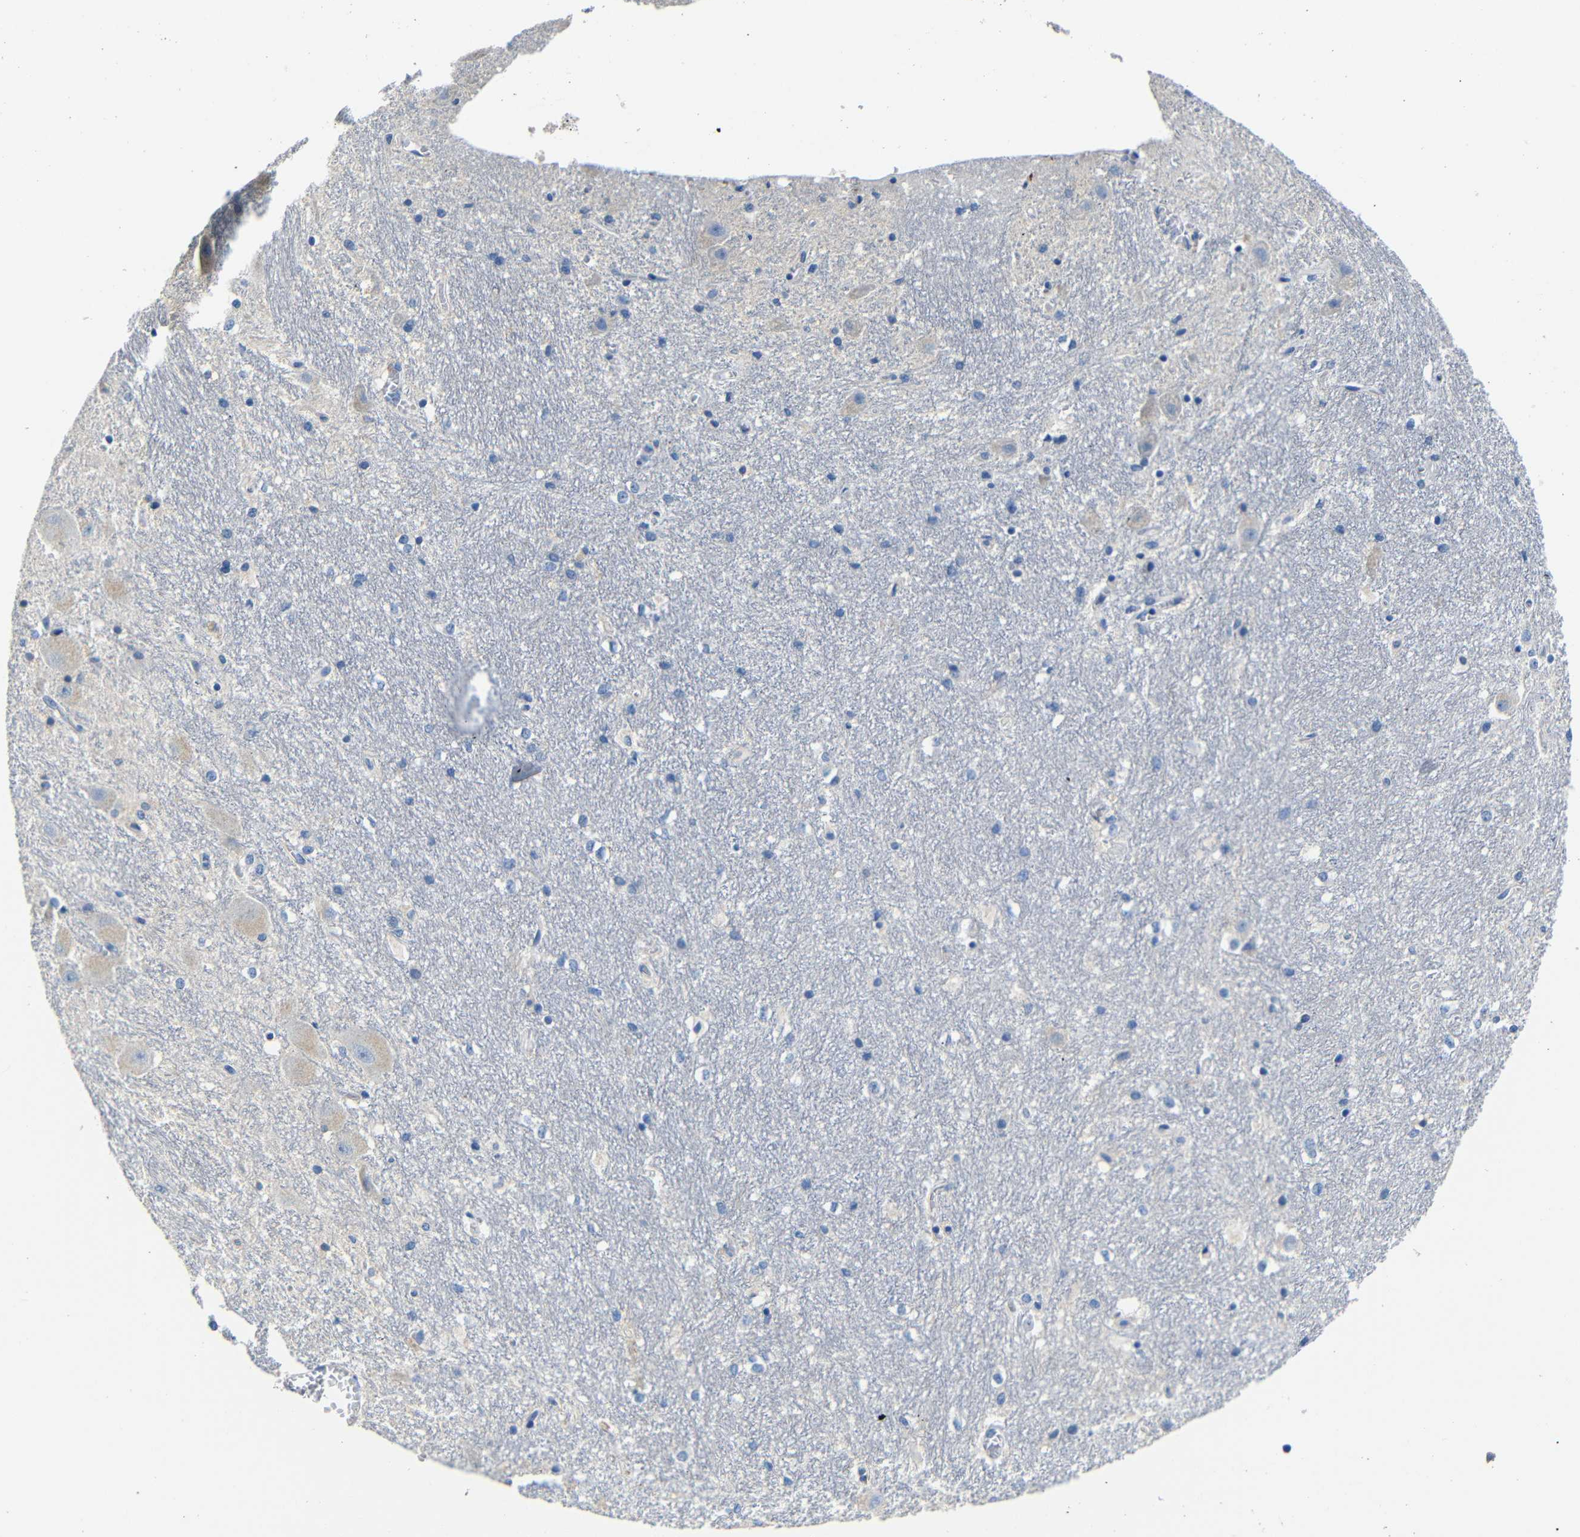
{"staining": {"intensity": "negative", "quantity": "none", "location": "none"}, "tissue": "hippocampus", "cell_type": "Glial cells", "image_type": "normal", "snomed": [{"axis": "morphology", "description": "Normal tissue, NOS"}, {"axis": "topography", "description": "Hippocampus"}], "caption": "Glial cells are negative for brown protein staining in benign hippocampus. The staining was performed using DAB to visualize the protein expression in brown, while the nuclei were stained in blue with hematoxylin (Magnification: 20x).", "gene": "TNFAIP1", "patient": {"sex": "female", "age": 19}}